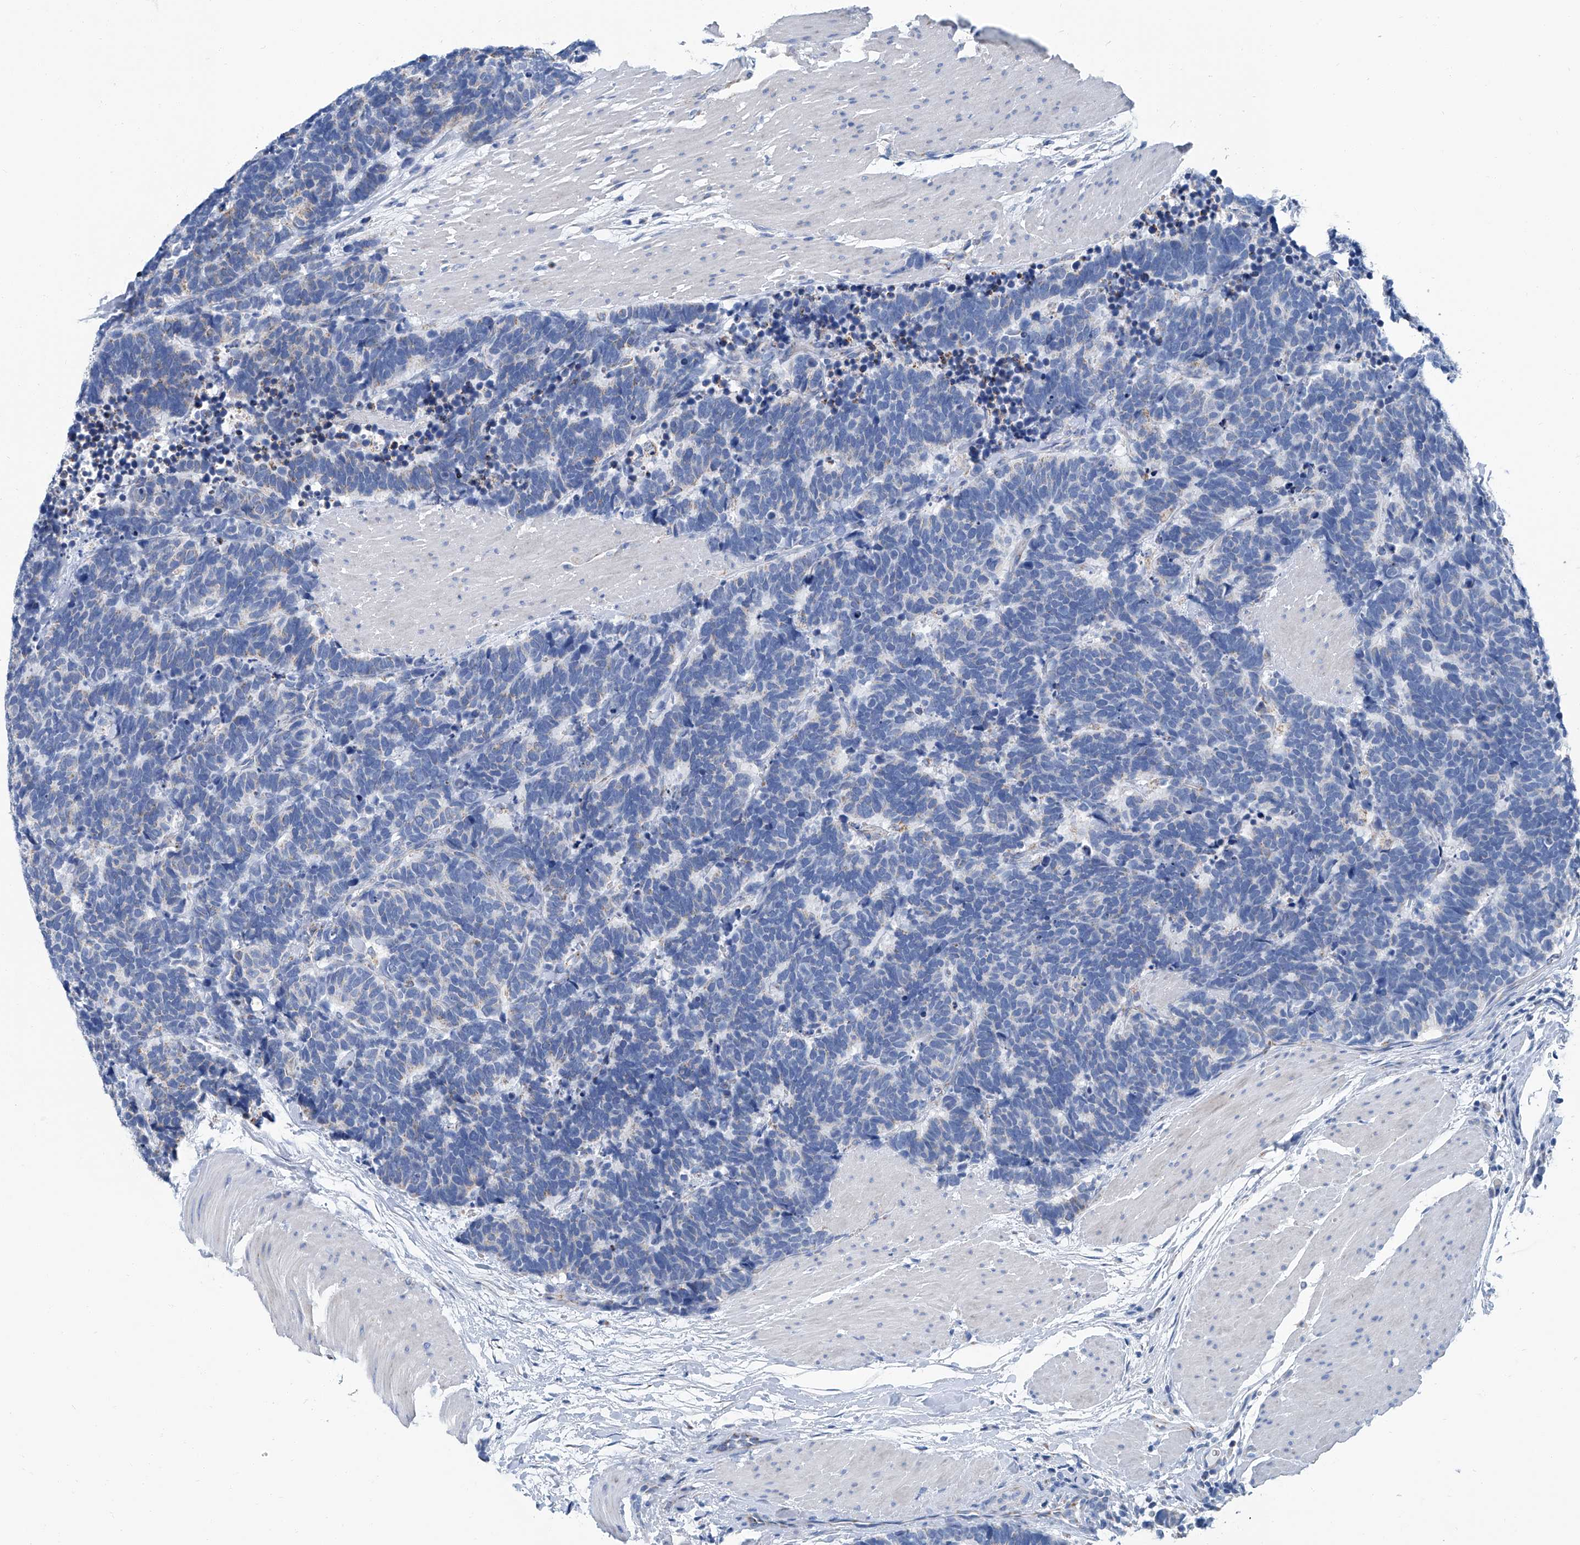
{"staining": {"intensity": "negative", "quantity": "none", "location": "none"}, "tissue": "carcinoid", "cell_type": "Tumor cells", "image_type": "cancer", "snomed": [{"axis": "morphology", "description": "Carcinoma, NOS"}, {"axis": "morphology", "description": "Carcinoid, malignant, NOS"}, {"axis": "topography", "description": "Urinary bladder"}], "caption": "A micrograph of carcinoid (malignant) stained for a protein exhibits no brown staining in tumor cells.", "gene": "MT-ND1", "patient": {"sex": "male", "age": 57}}